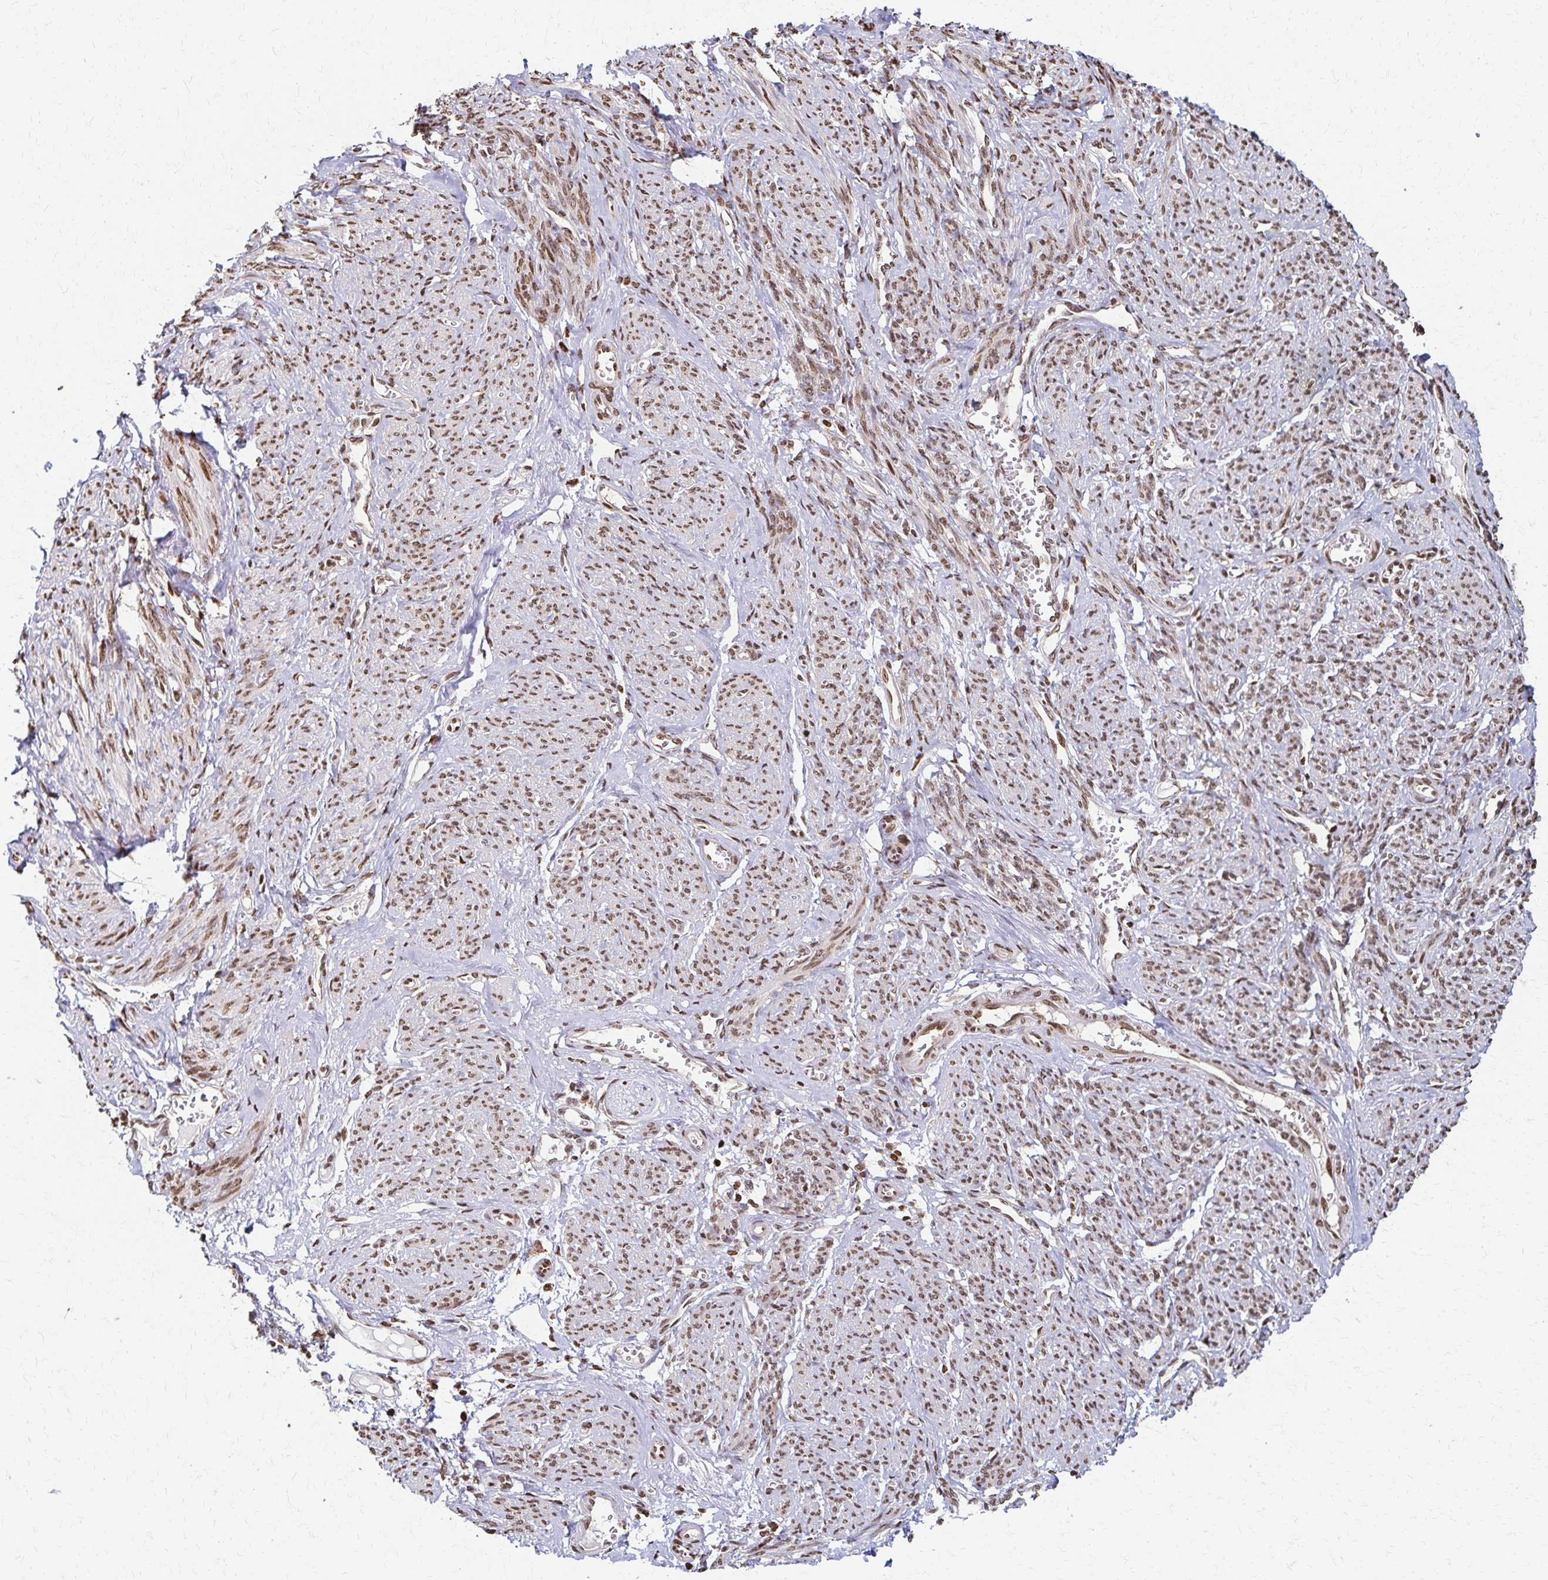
{"staining": {"intensity": "moderate", "quantity": ">75%", "location": "nuclear"}, "tissue": "smooth muscle", "cell_type": "Smooth muscle cells", "image_type": "normal", "snomed": [{"axis": "morphology", "description": "Normal tissue, NOS"}, {"axis": "topography", "description": "Smooth muscle"}], "caption": "This image displays immunohistochemistry (IHC) staining of unremarkable human smooth muscle, with medium moderate nuclear positivity in approximately >75% of smooth muscle cells.", "gene": "PSMD7", "patient": {"sex": "female", "age": 65}}